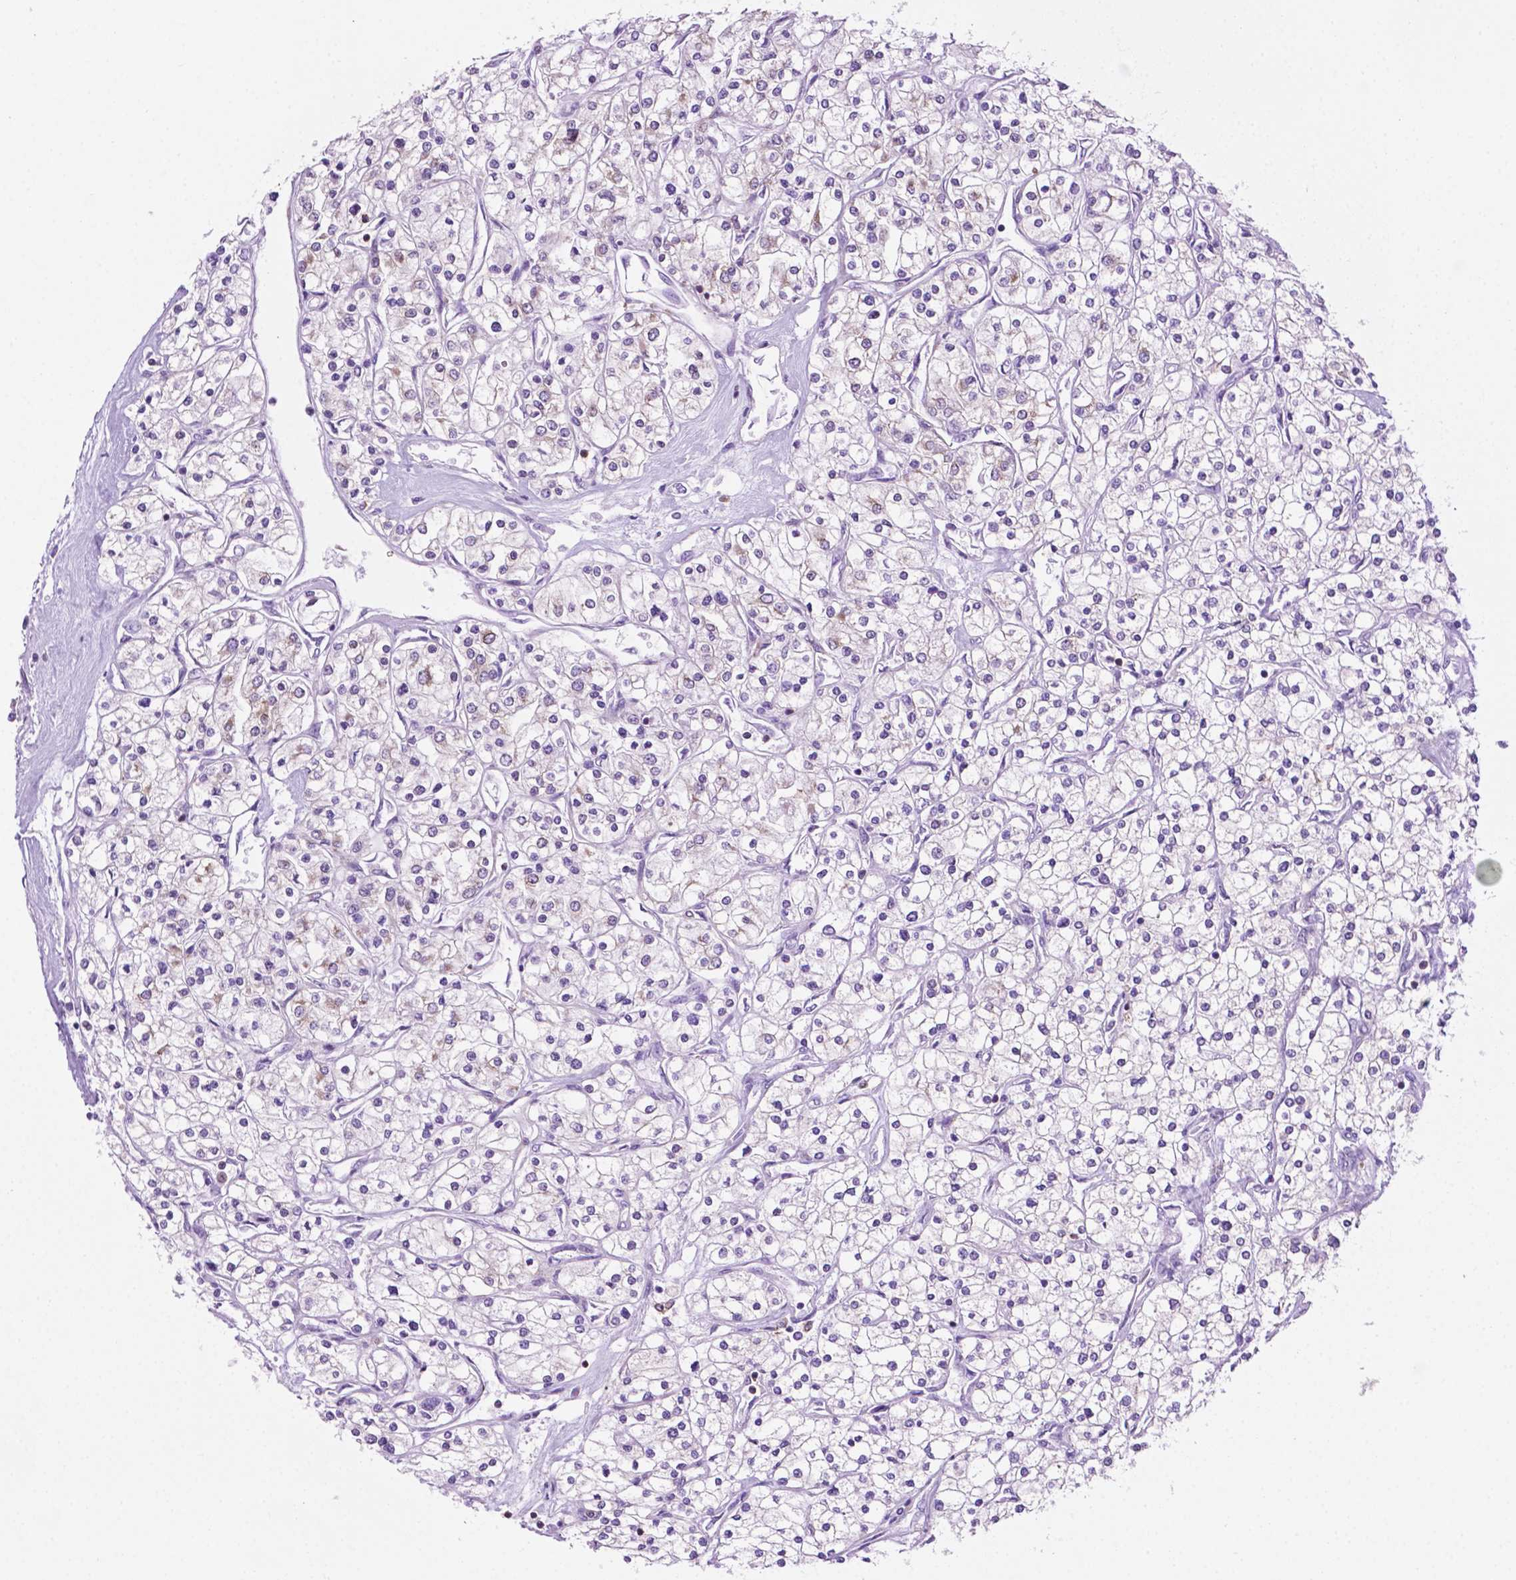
{"staining": {"intensity": "negative", "quantity": "none", "location": "none"}, "tissue": "renal cancer", "cell_type": "Tumor cells", "image_type": "cancer", "snomed": [{"axis": "morphology", "description": "Adenocarcinoma, NOS"}, {"axis": "topography", "description": "Kidney"}], "caption": "There is no significant positivity in tumor cells of renal cancer.", "gene": "RPL29", "patient": {"sex": "male", "age": 80}}